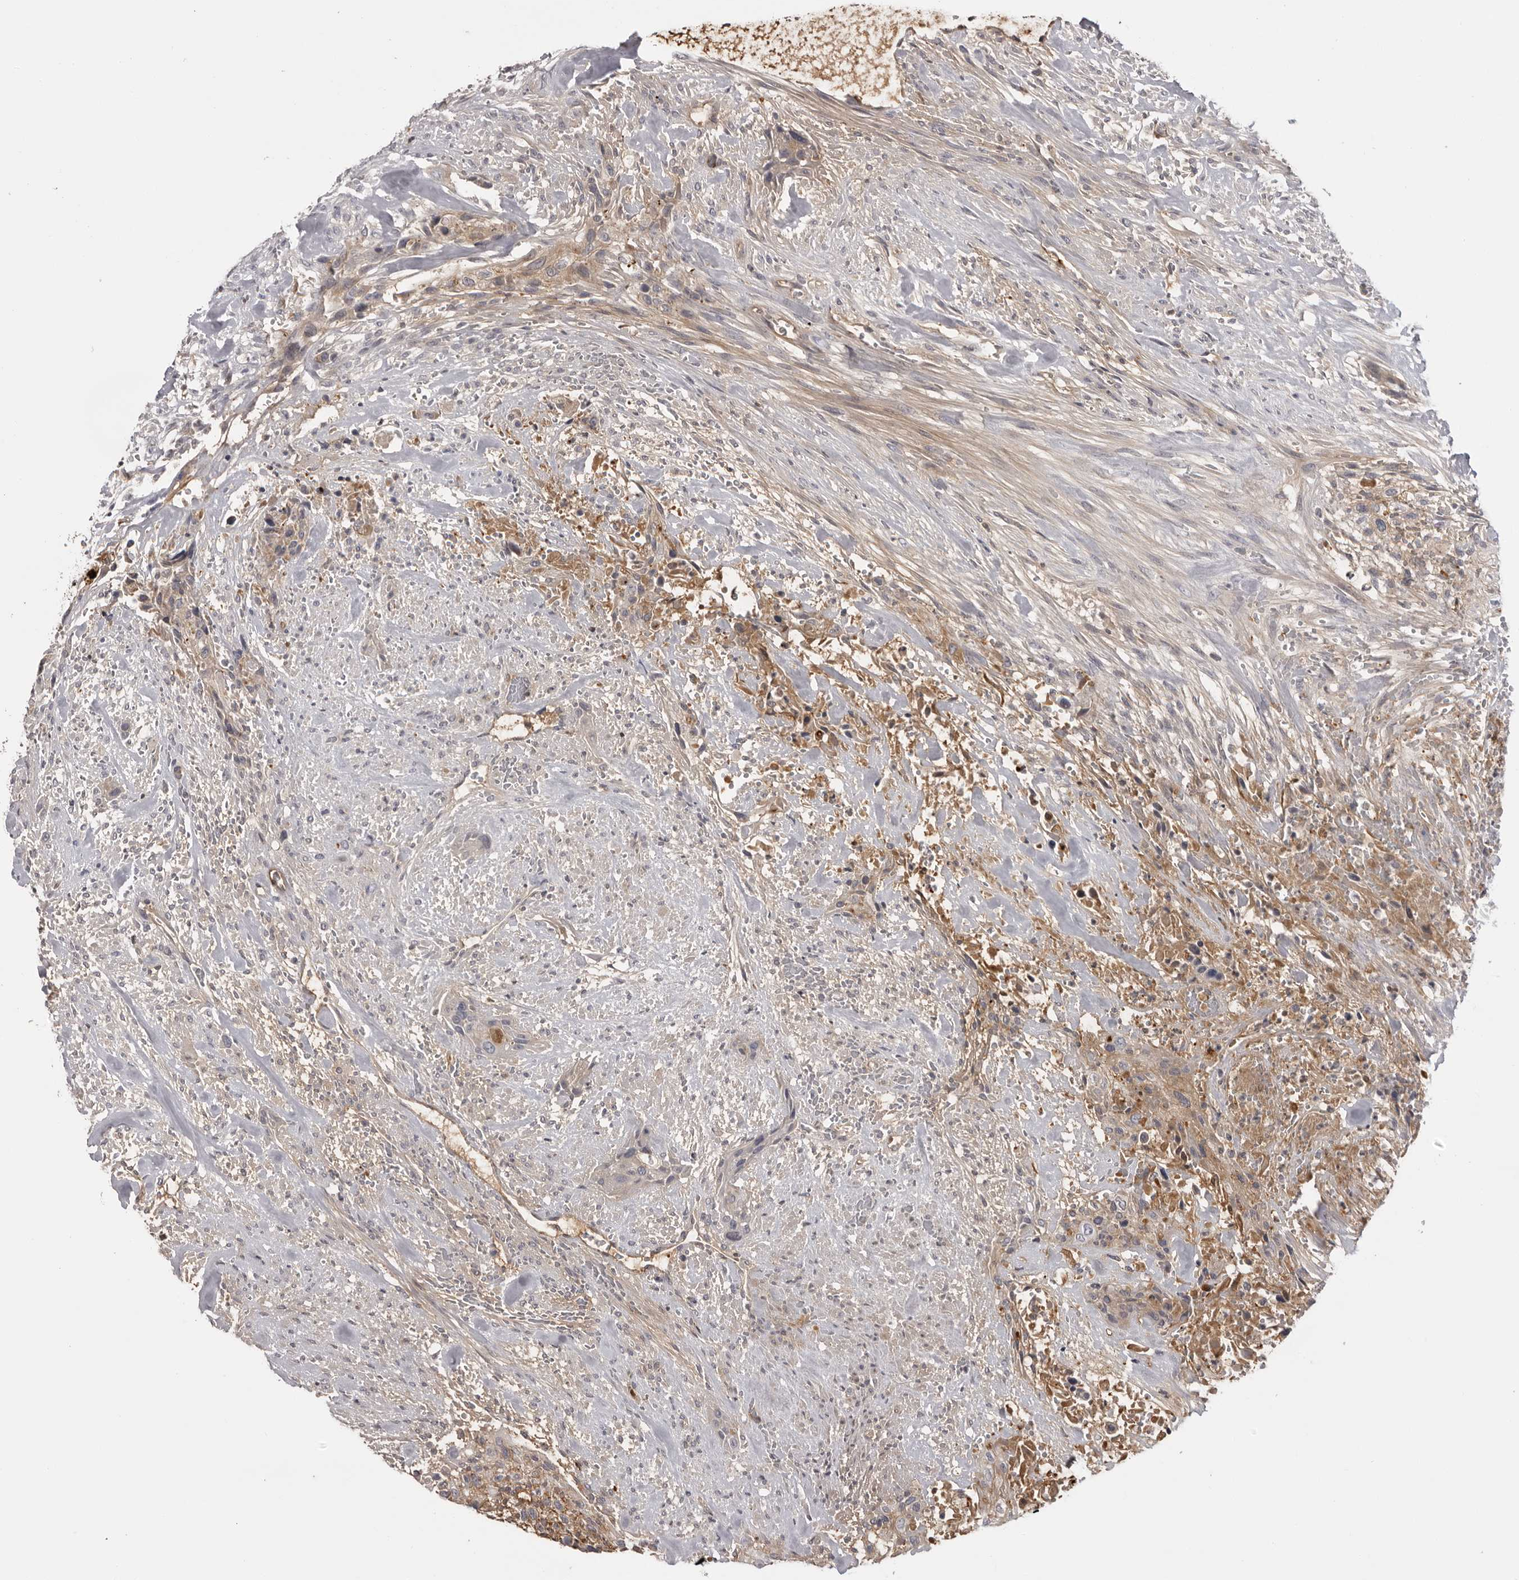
{"staining": {"intensity": "weak", "quantity": "<25%", "location": "cytoplasmic/membranous"}, "tissue": "urothelial cancer", "cell_type": "Tumor cells", "image_type": "cancer", "snomed": [{"axis": "morphology", "description": "Urothelial carcinoma, High grade"}, {"axis": "topography", "description": "Urinary bladder"}], "caption": "Immunohistochemistry of human urothelial carcinoma (high-grade) displays no positivity in tumor cells.", "gene": "PLEKHF2", "patient": {"sex": "male", "age": 35}}